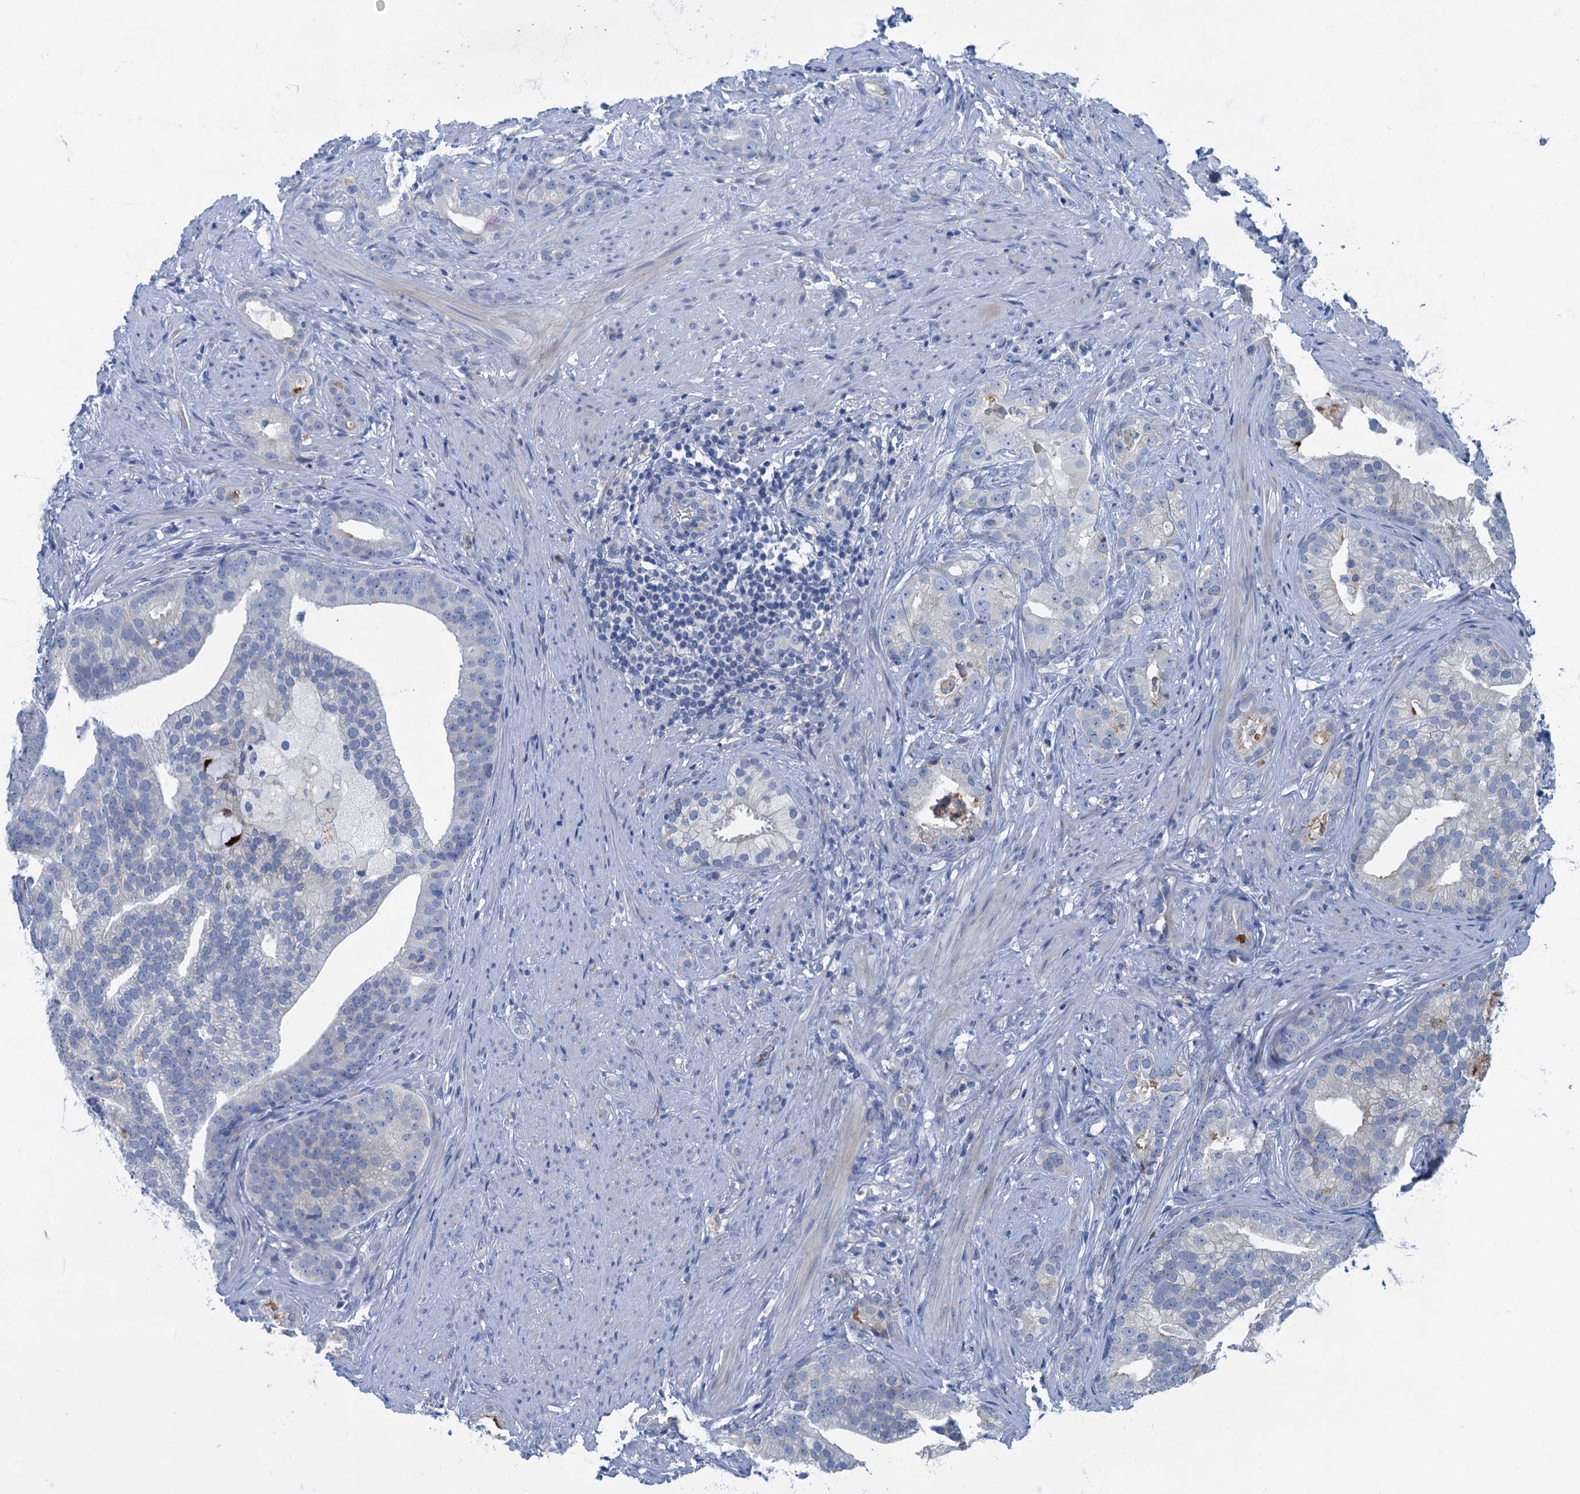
{"staining": {"intensity": "negative", "quantity": "none", "location": "none"}, "tissue": "prostate cancer", "cell_type": "Tumor cells", "image_type": "cancer", "snomed": [{"axis": "morphology", "description": "Adenocarcinoma, Low grade"}, {"axis": "topography", "description": "Prostate"}], "caption": "A photomicrograph of prostate cancer stained for a protein exhibits no brown staining in tumor cells. The staining was performed using DAB (3,3'-diaminobenzidine) to visualize the protein expression in brown, while the nuclei were stained in blue with hematoxylin (Magnification: 20x).", "gene": "ANKDD1A", "patient": {"sex": "male", "age": 71}}